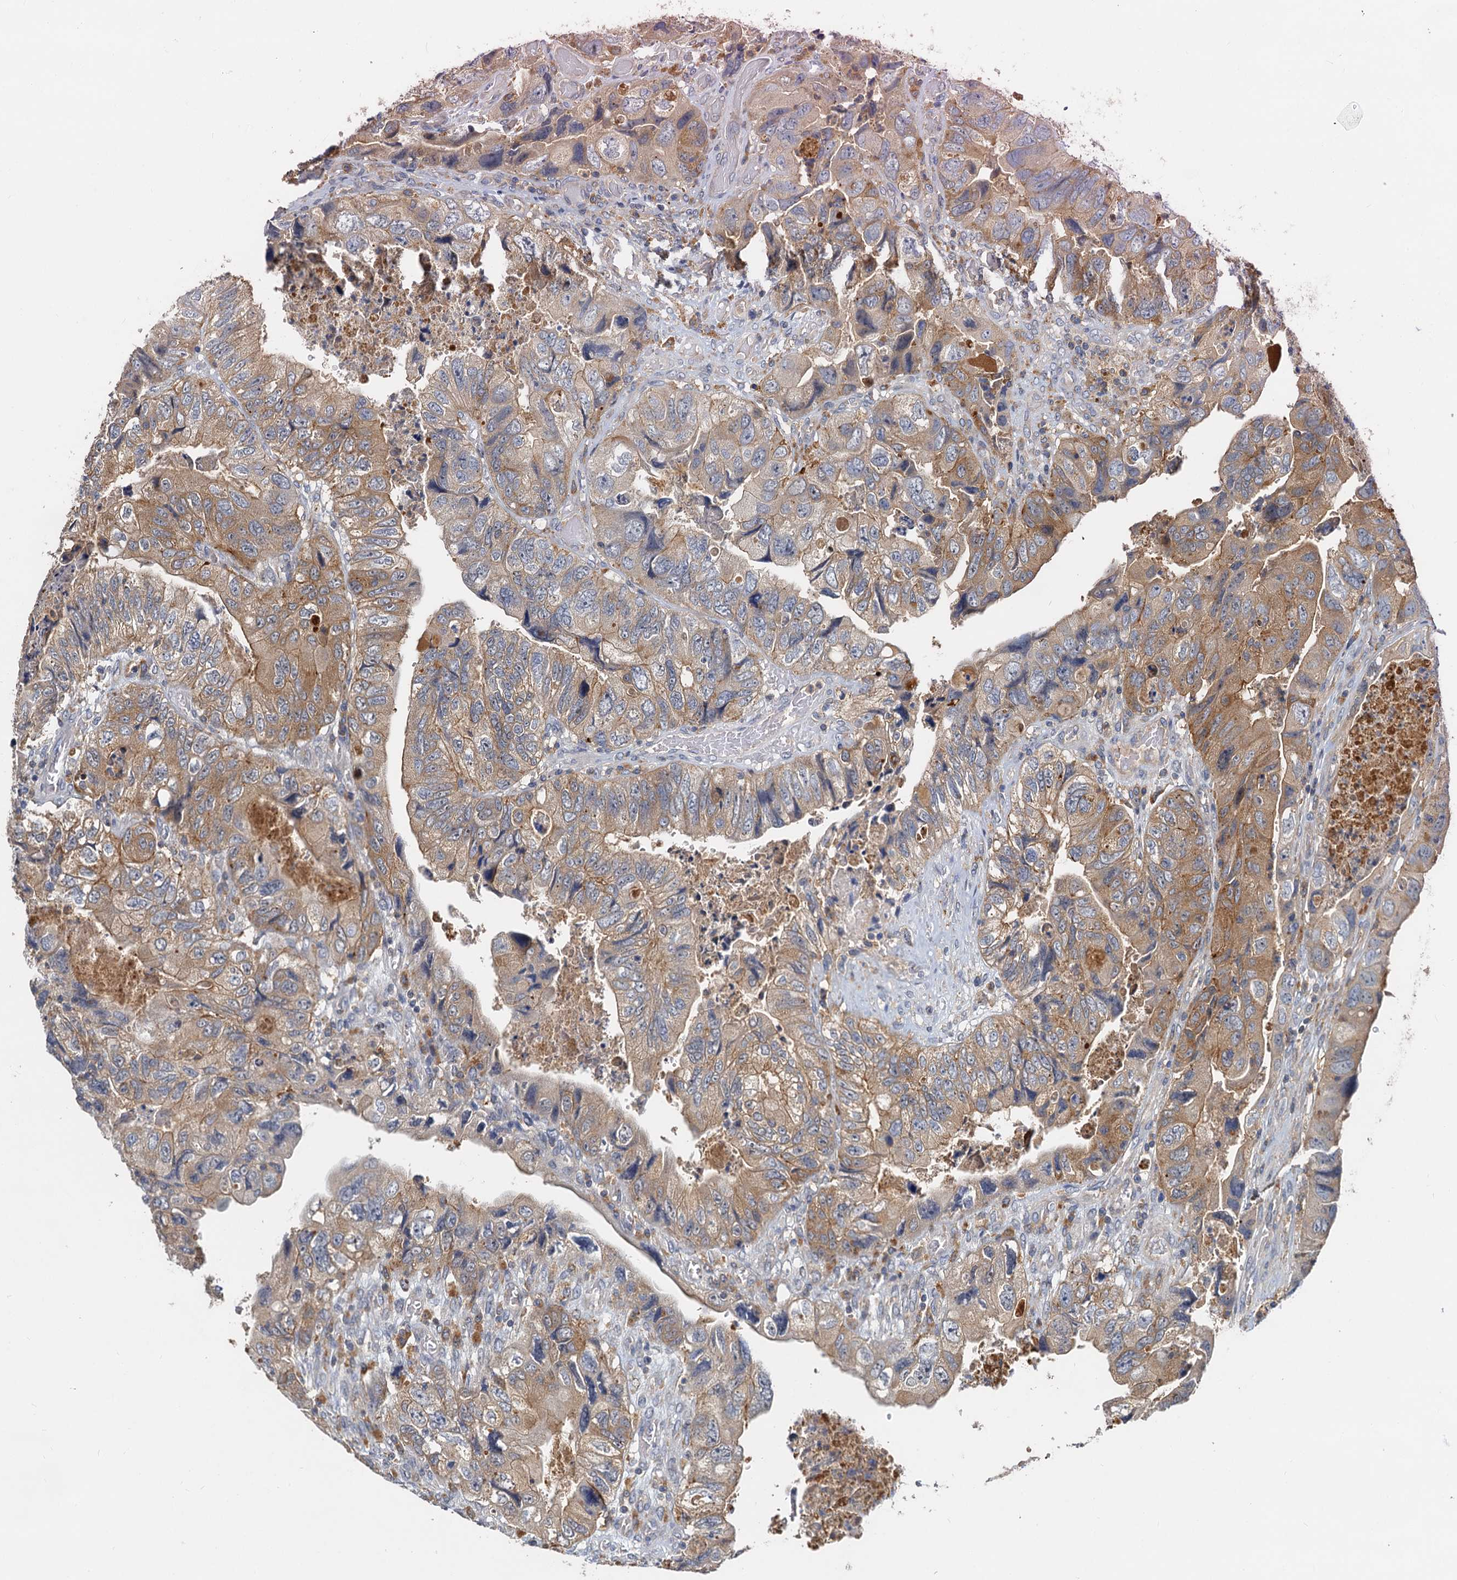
{"staining": {"intensity": "moderate", "quantity": ">75%", "location": "cytoplasmic/membranous"}, "tissue": "colorectal cancer", "cell_type": "Tumor cells", "image_type": "cancer", "snomed": [{"axis": "morphology", "description": "Adenocarcinoma, NOS"}, {"axis": "topography", "description": "Rectum"}], "caption": "Immunohistochemical staining of human adenocarcinoma (colorectal) exhibits medium levels of moderate cytoplasmic/membranous protein expression in about >75% of tumor cells. (brown staining indicates protein expression, while blue staining denotes nuclei).", "gene": "TOLLIP", "patient": {"sex": "male", "age": 63}}